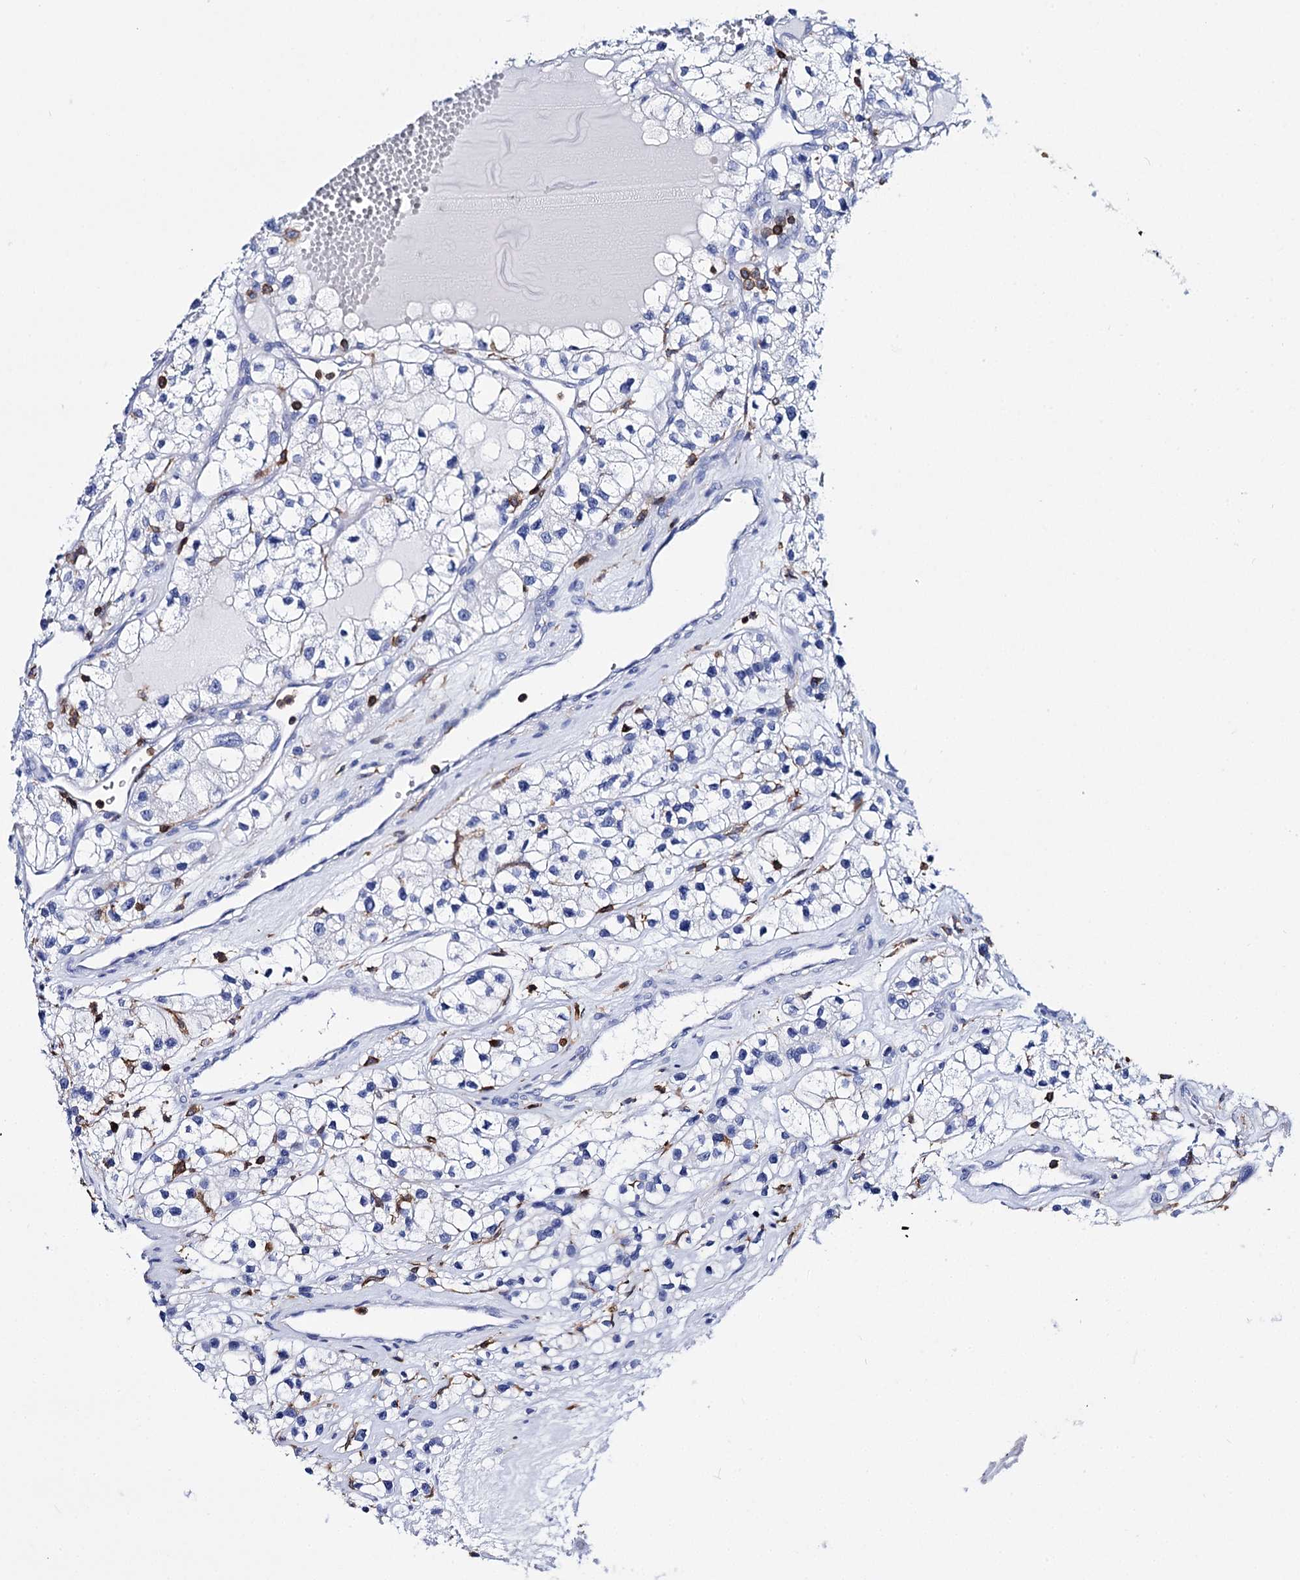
{"staining": {"intensity": "negative", "quantity": "none", "location": "none"}, "tissue": "renal cancer", "cell_type": "Tumor cells", "image_type": "cancer", "snomed": [{"axis": "morphology", "description": "Adenocarcinoma, NOS"}, {"axis": "topography", "description": "Kidney"}], "caption": "This photomicrograph is of adenocarcinoma (renal) stained with immunohistochemistry to label a protein in brown with the nuclei are counter-stained blue. There is no staining in tumor cells.", "gene": "DEF6", "patient": {"sex": "female", "age": 57}}